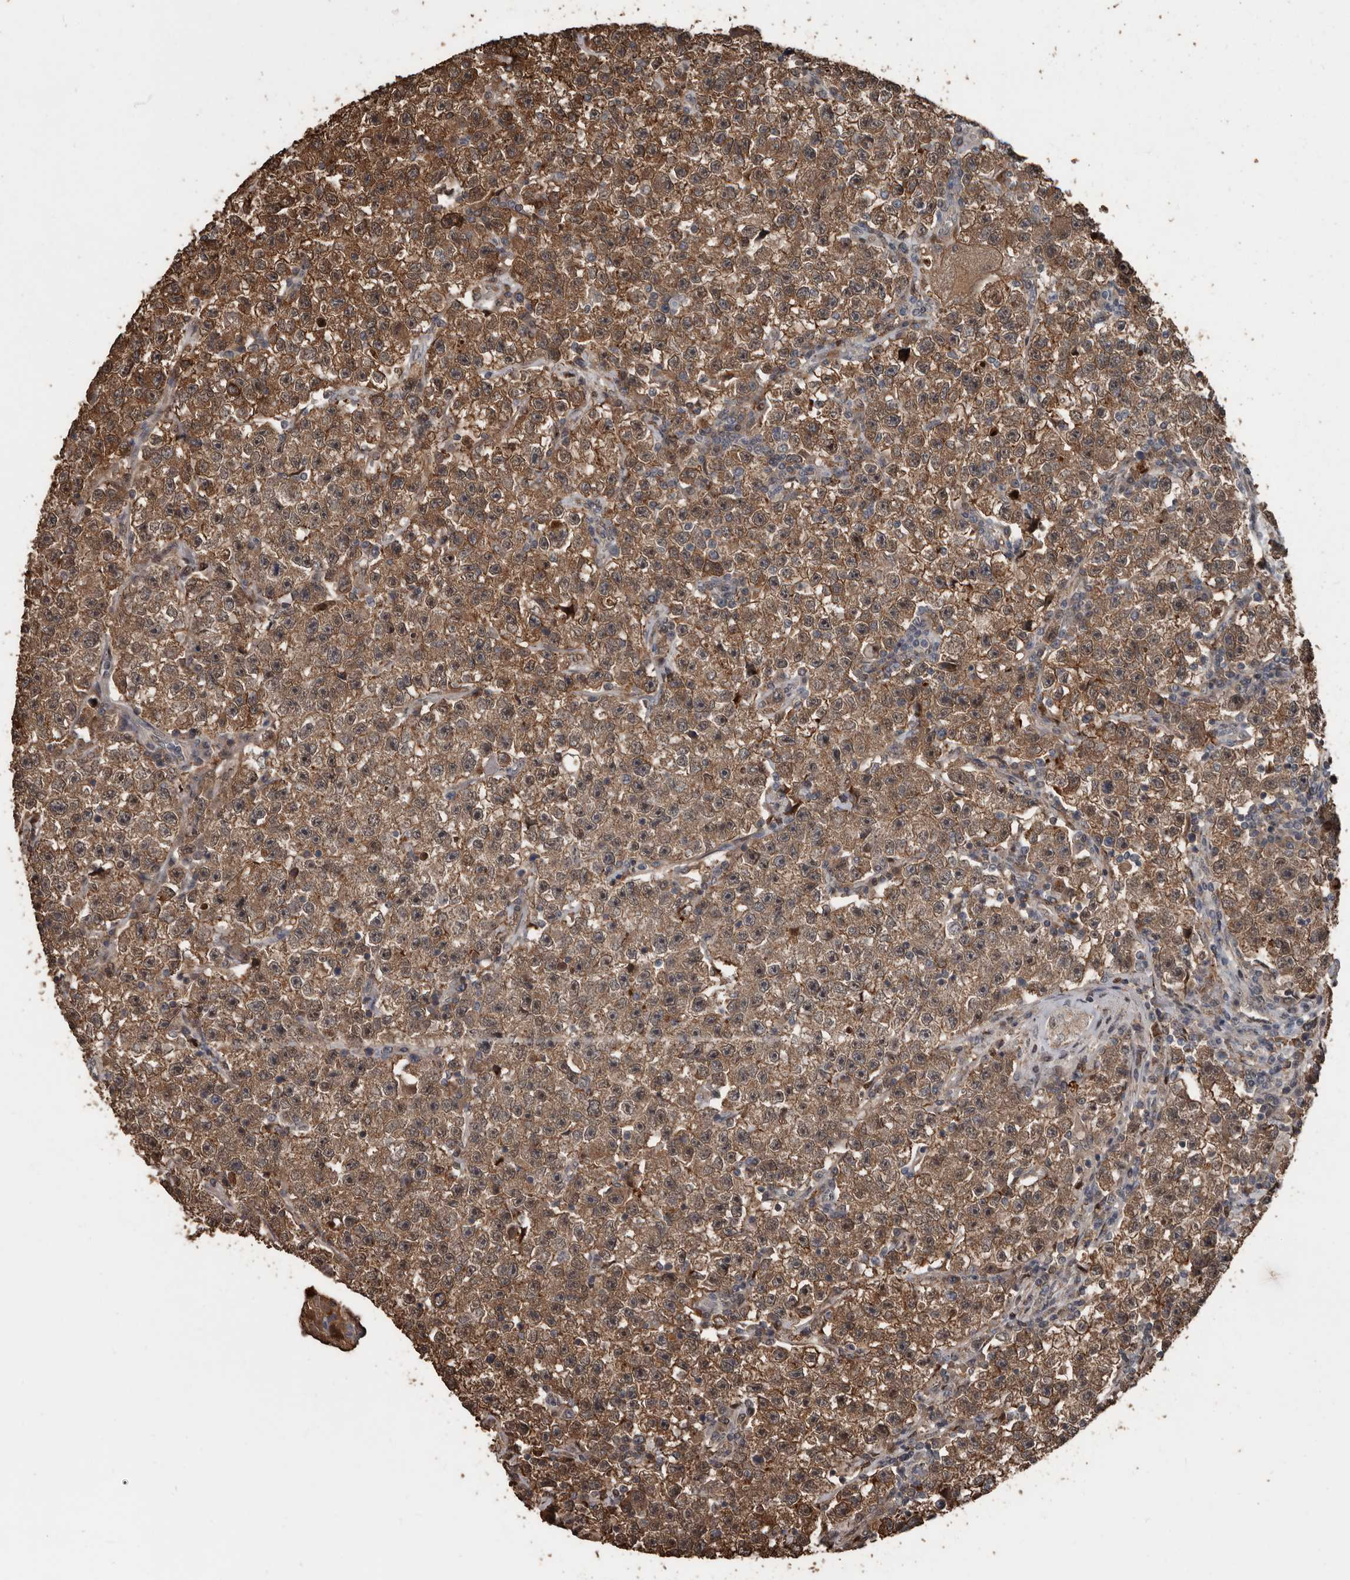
{"staining": {"intensity": "moderate", "quantity": ">75%", "location": "cytoplasmic/membranous"}, "tissue": "testis cancer", "cell_type": "Tumor cells", "image_type": "cancer", "snomed": [{"axis": "morphology", "description": "Seminoma, NOS"}, {"axis": "topography", "description": "Testis"}], "caption": "A photomicrograph showing moderate cytoplasmic/membranous staining in about >75% of tumor cells in testis cancer, as visualized by brown immunohistochemical staining.", "gene": "FSBP", "patient": {"sex": "male", "age": 22}}